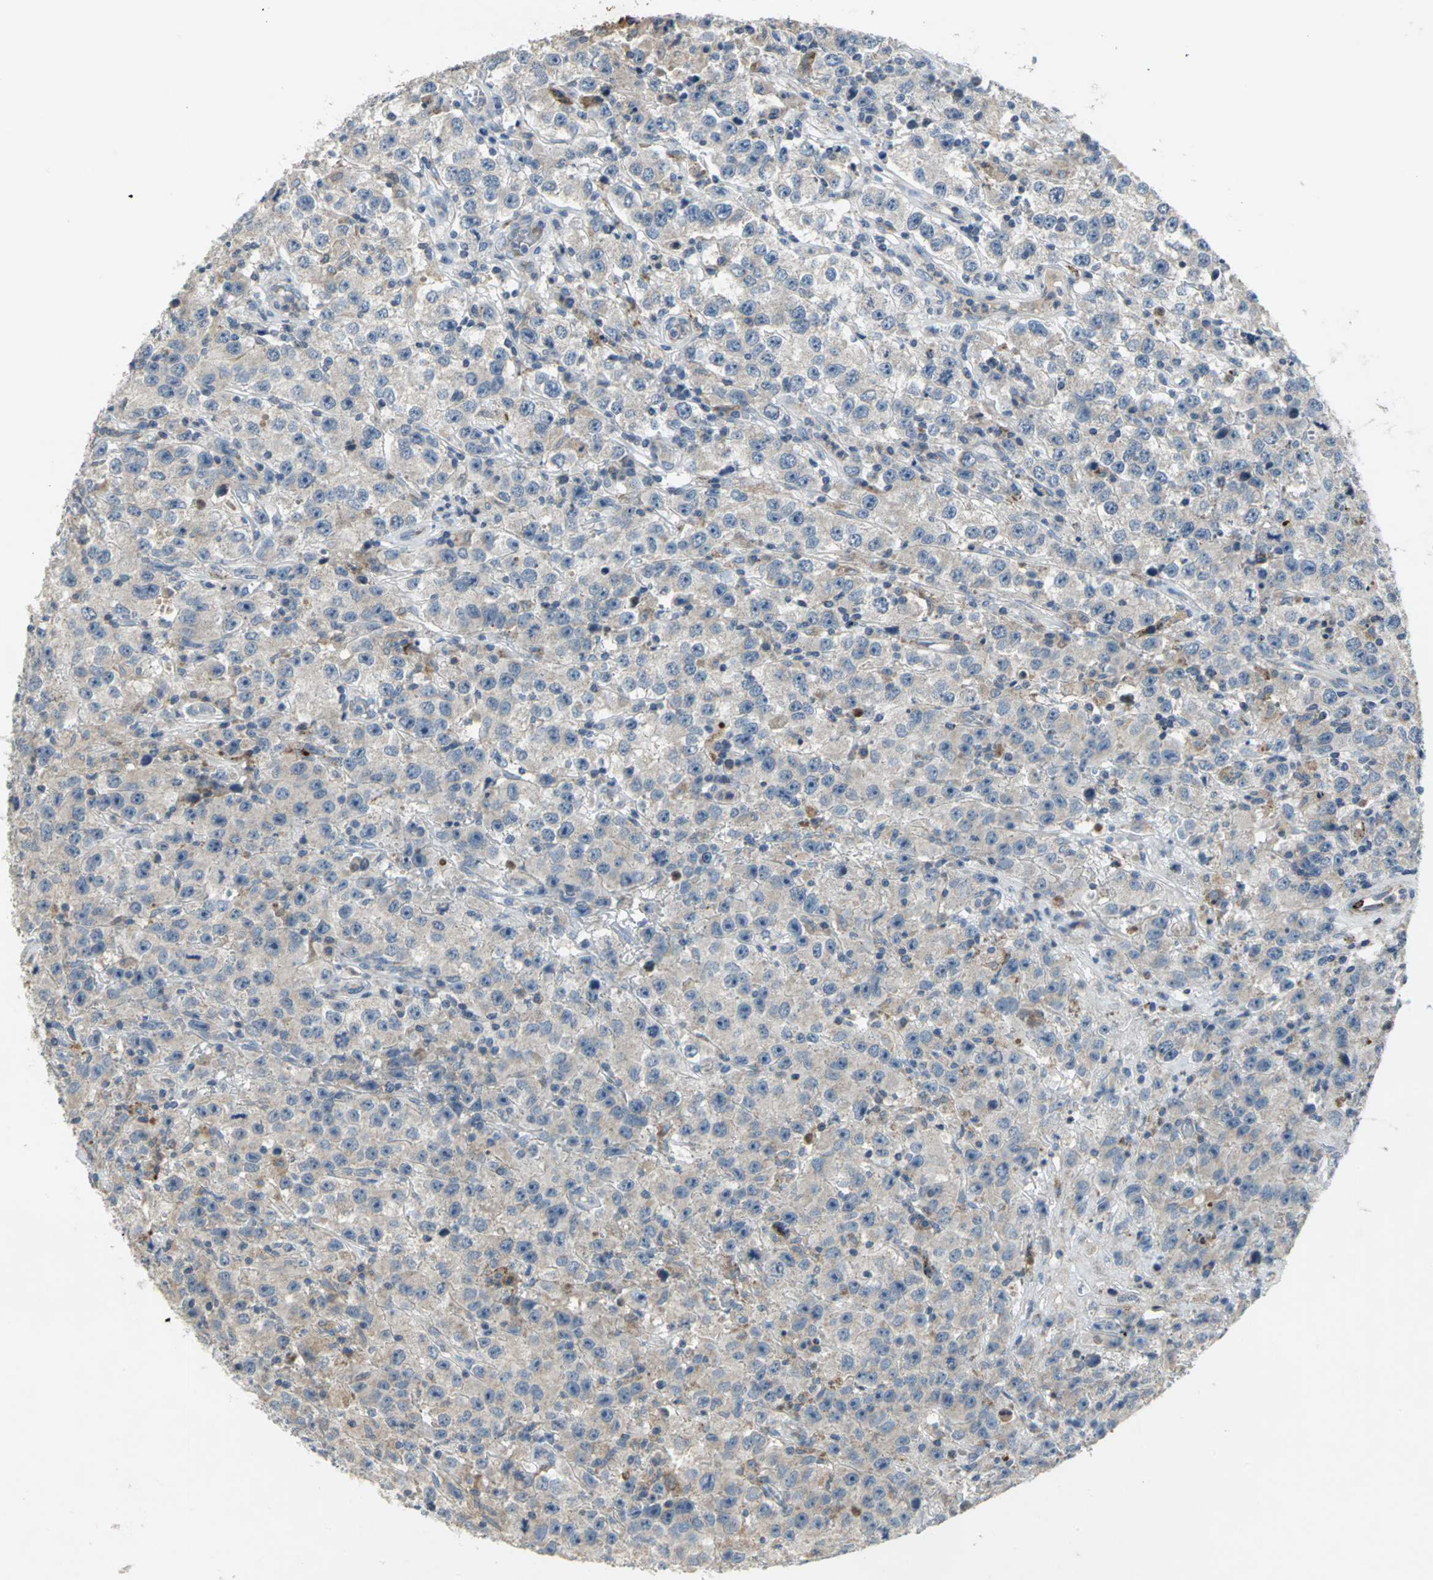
{"staining": {"intensity": "weak", "quantity": "25%-75%", "location": "cytoplasmic/membranous"}, "tissue": "testis cancer", "cell_type": "Tumor cells", "image_type": "cancer", "snomed": [{"axis": "morphology", "description": "Seminoma, NOS"}, {"axis": "topography", "description": "Testis"}], "caption": "A high-resolution micrograph shows immunohistochemistry (IHC) staining of testis seminoma, which reveals weak cytoplasmic/membranous expression in about 25%-75% of tumor cells.", "gene": "SPPL2B", "patient": {"sex": "male", "age": 52}}